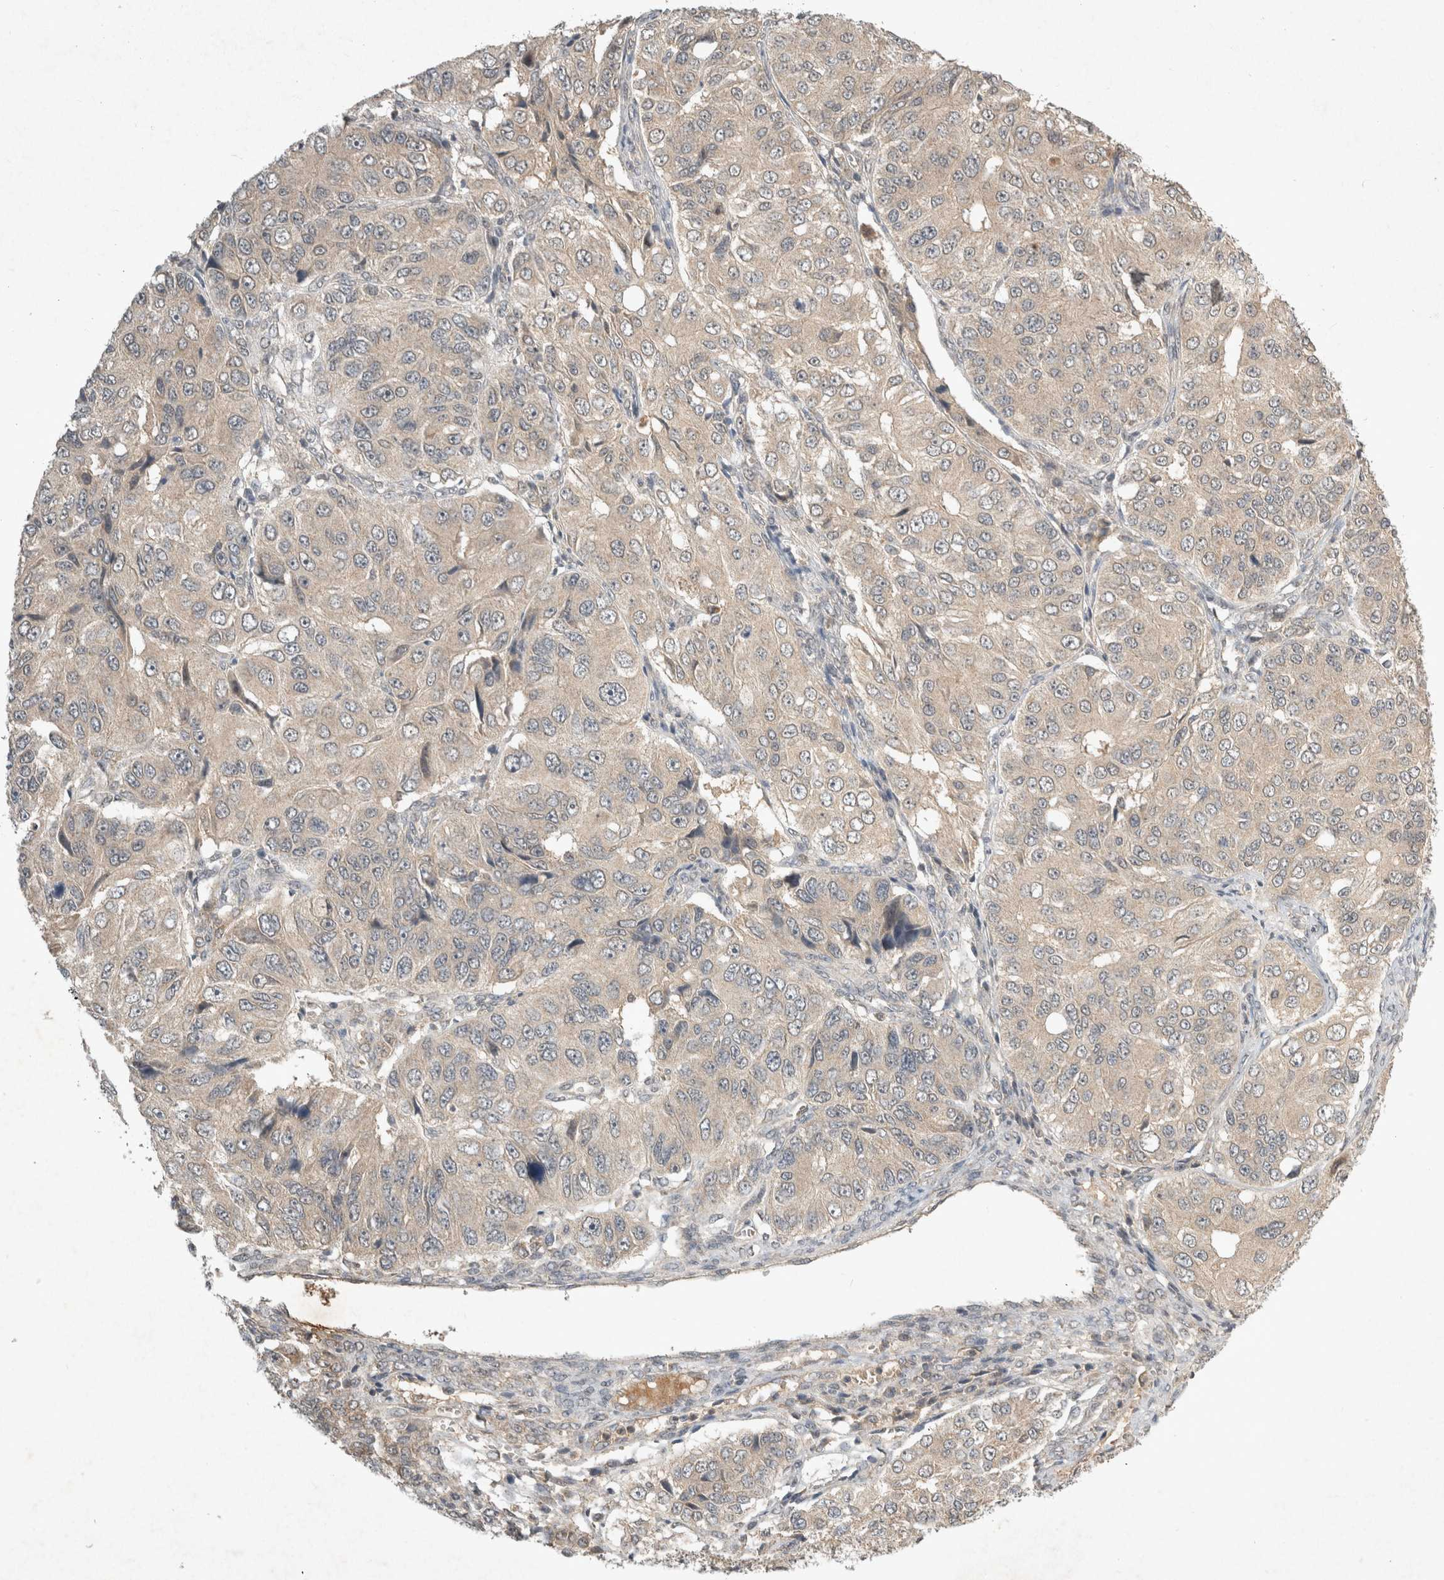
{"staining": {"intensity": "weak", "quantity": "25%-75%", "location": "cytoplasmic/membranous"}, "tissue": "ovarian cancer", "cell_type": "Tumor cells", "image_type": "cancer", "snomed": [{"axis": "morphology", "description": "Carcinoma, endometroid"}, {"axis": "topography", "description": "Ovary"}], "caption": "A micrograph showing weak cytoplasmic/membranous expression in approximately 25%-75% of tumor cells in ovarian endometroid carcinoma, as visualized by brown immunohistochemical staining.", "gene": "LOXL2", "patient": {"sex": "female", "age": 51}}